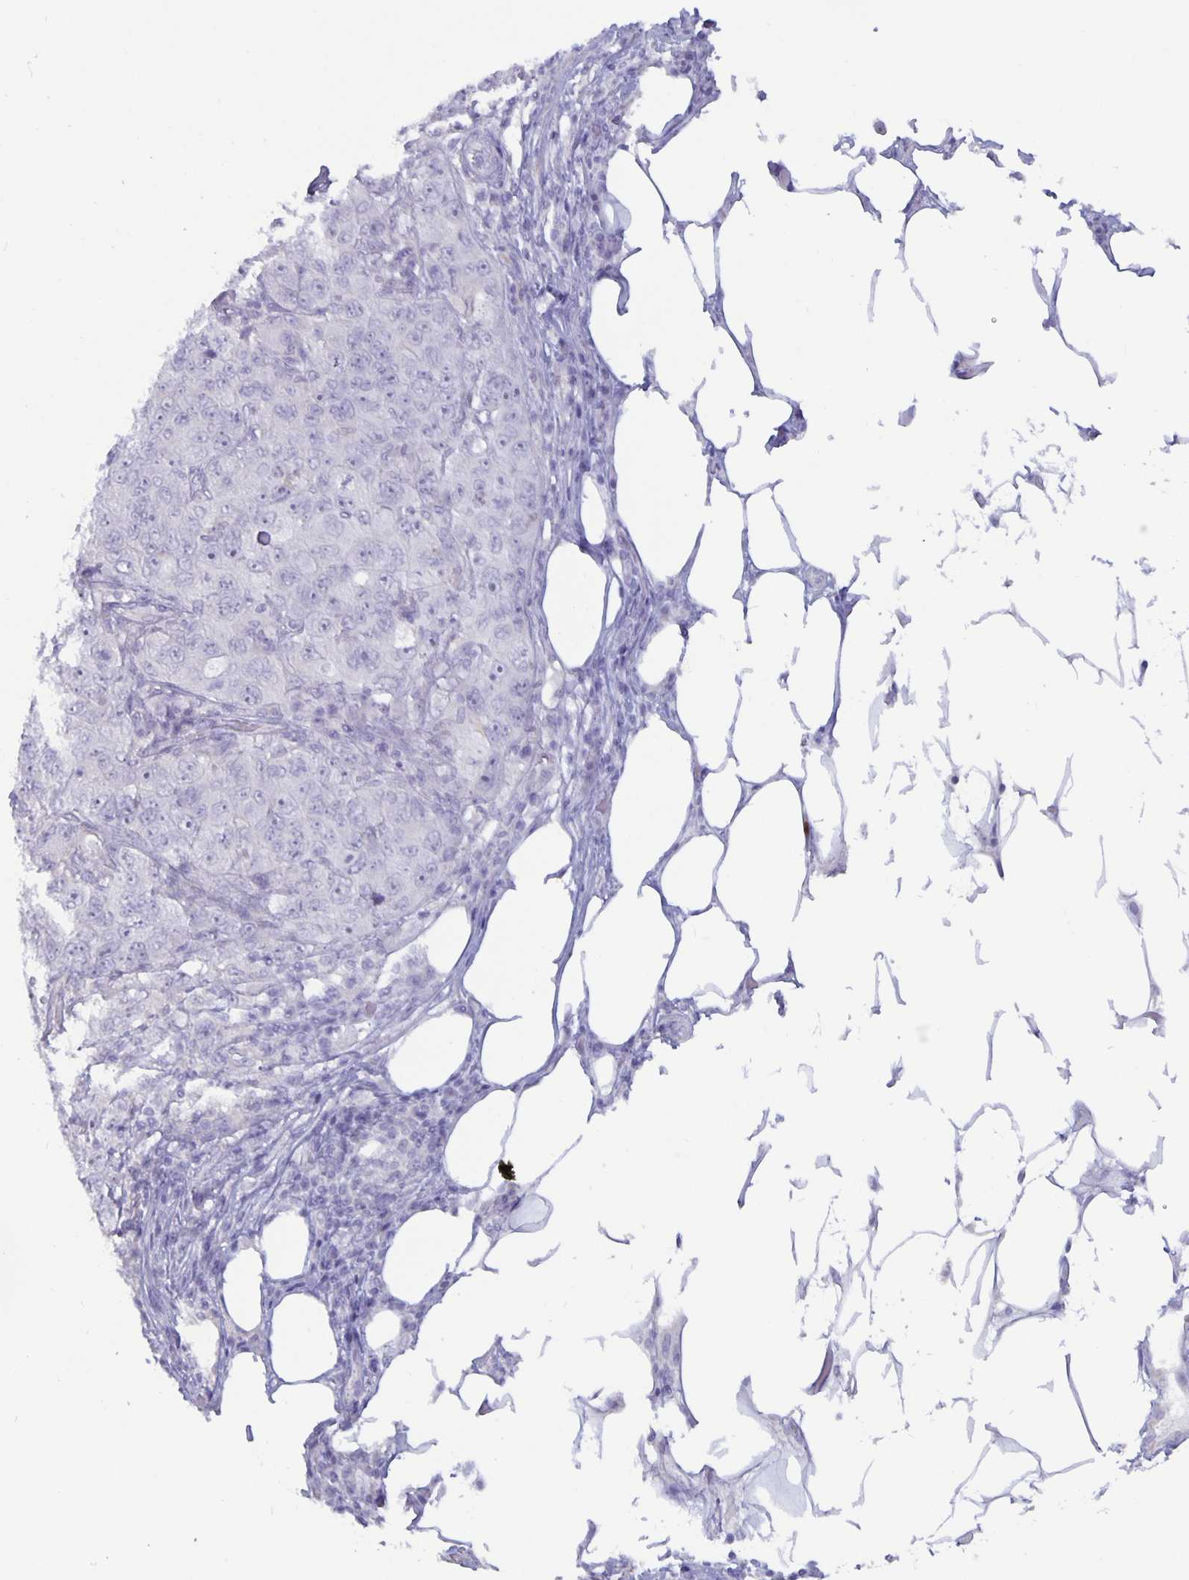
{"staining": {"intensity": "negative", "quantity": "none", "location": "none"}, "tissue": "pancreatic cancer", "cell_type": "Tumor cells", "image_type": "cancer", "snomed": [{"axis": "morphology", "description": "Adenocarcinoma, NOS"}, {"axis": "topography", "description": "Pancreas"}], "caption": "Immunohistochemistry of human adenocarcinoma (pancreatic) exhibits no expression in tumor cells.", "gene": "PLCB3", "patient": {"sex": "male", "age": 68}}